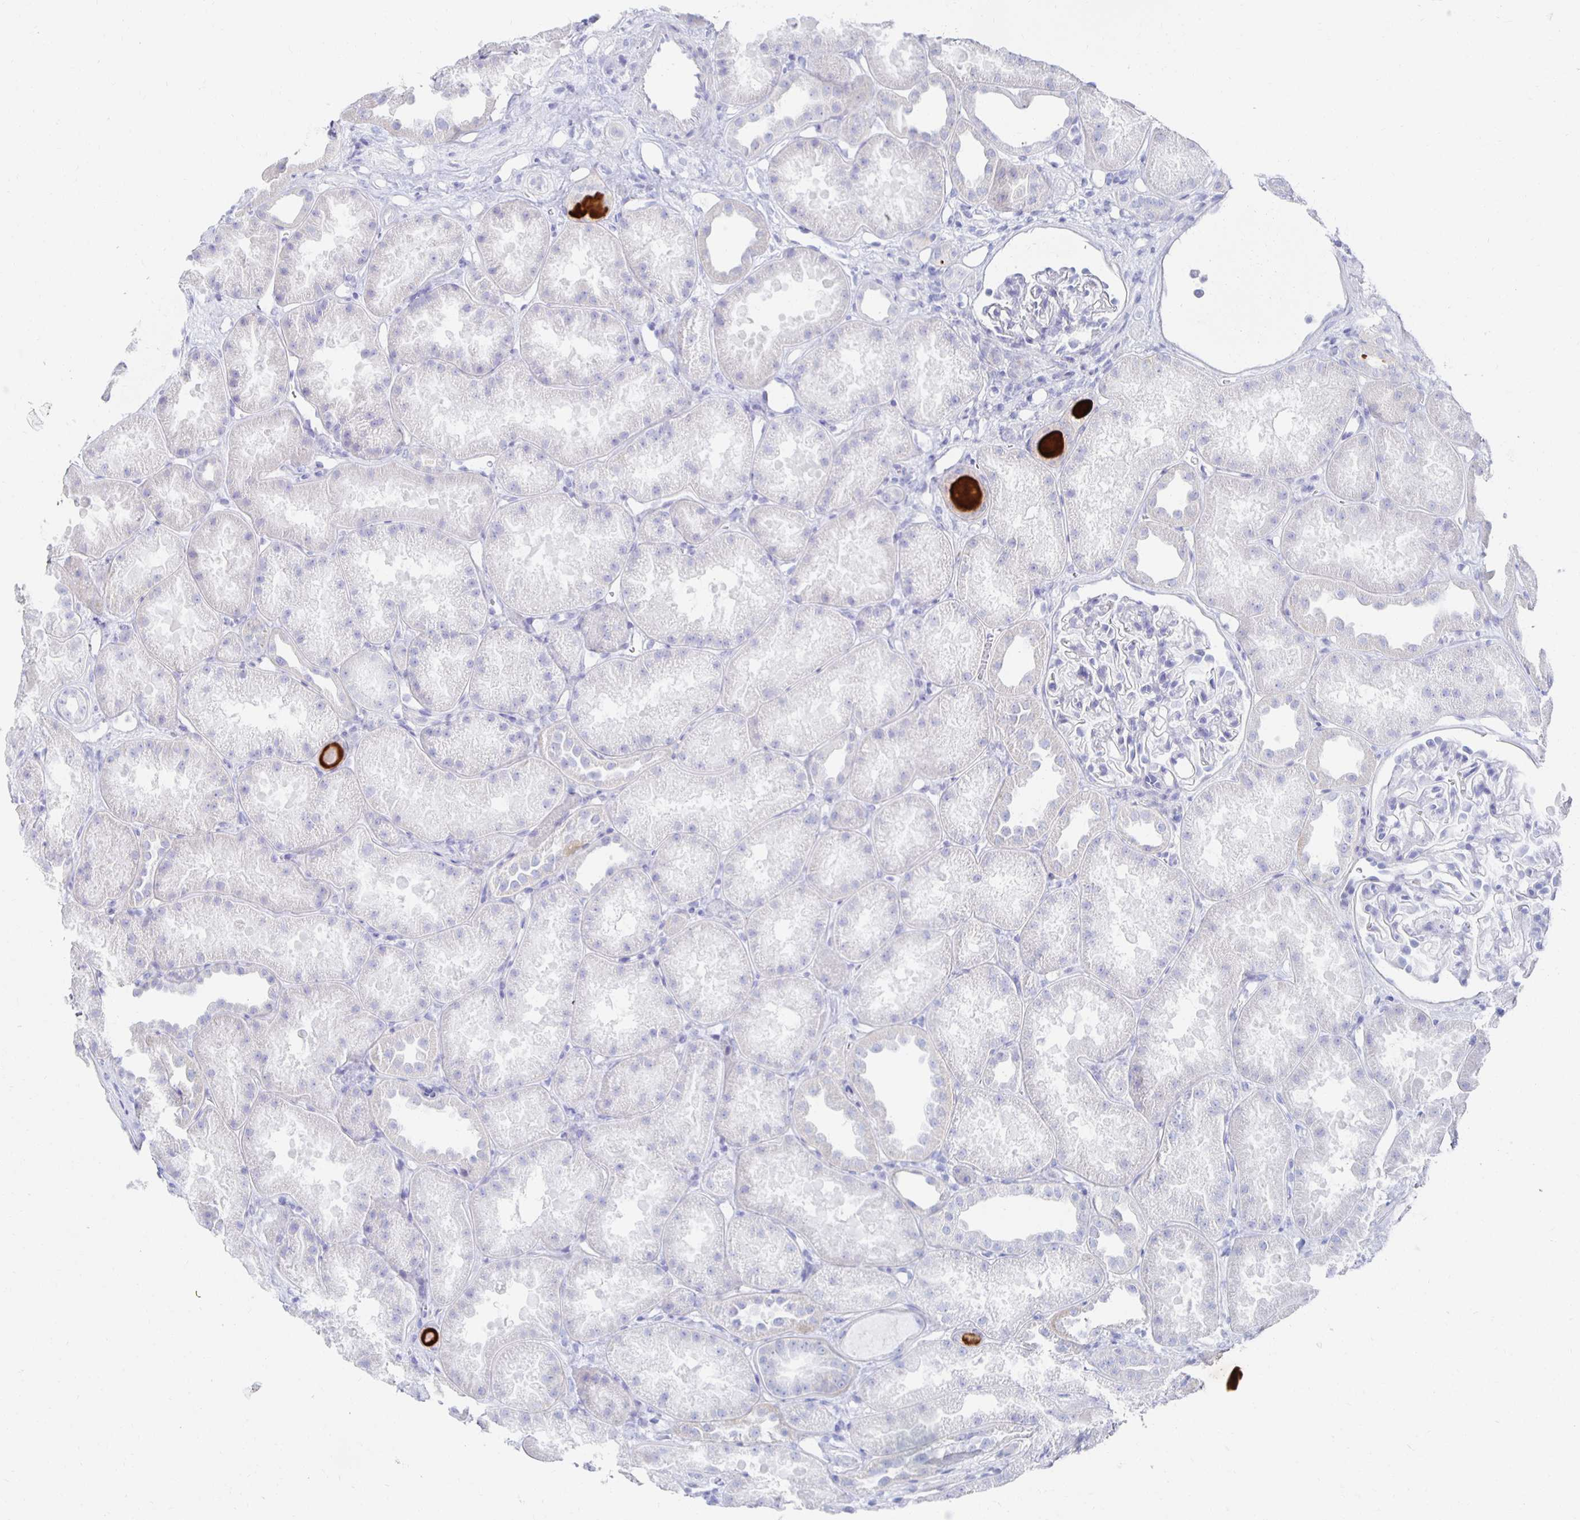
{"staining": {"intensity": "negative", "quantity": "none", "location": "none"}, "tissue": "kidney", "cell_type": "Cells in glomeruli", "image_type": "normal", "snomed": [{"axis": "morphology", "description": "Normal tissue, NOS"}, {"axis": "topography", "description": "Kidney"}], "caption": "IHC image of benign human kidney stained for a protein (brown), which displays no staining in cells in glomeruli.", "gene": "PRDM7", "patient": {"sex": "male", "age": 61}}